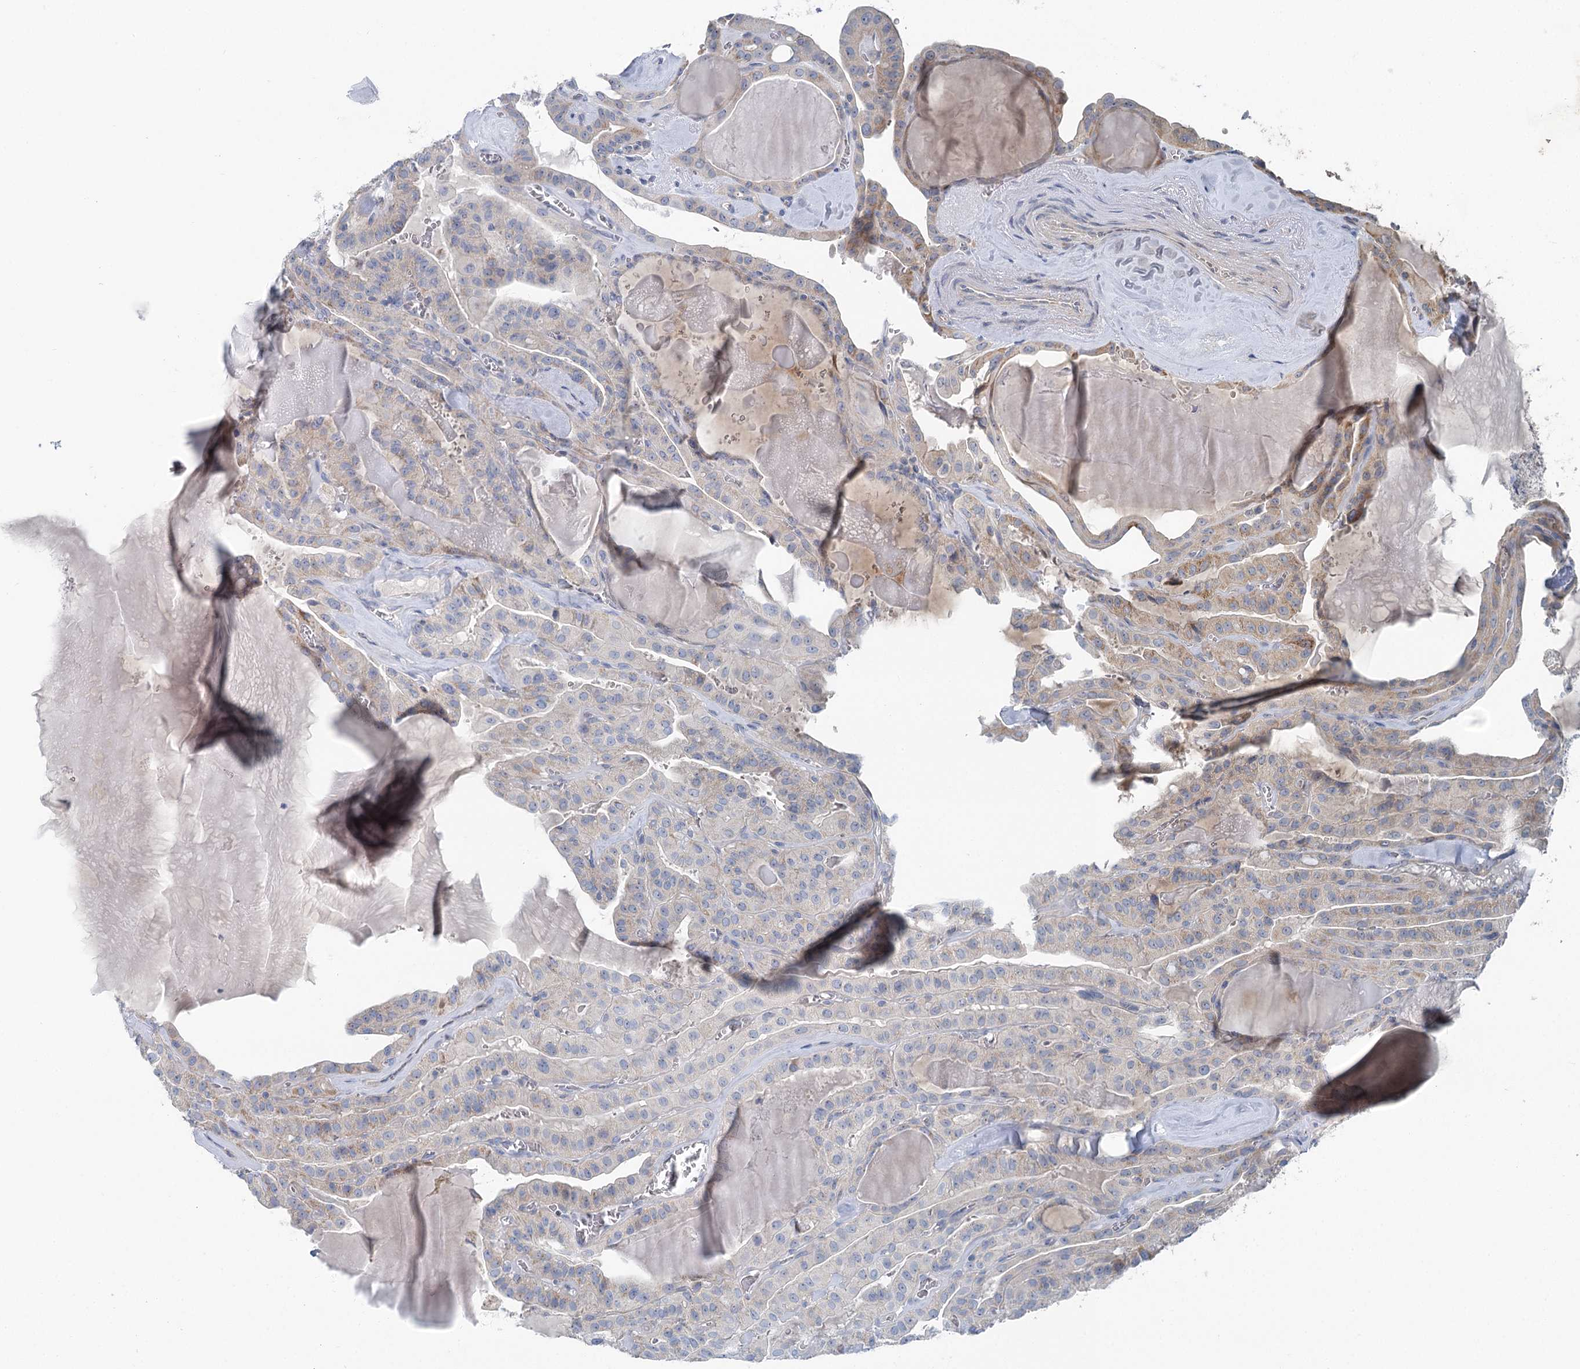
{"staining": {"intensity": "weak", "quantity": "<25%", "location": "cytoplasmic/membranous"}, "tissue": "thyroid cancer", "cell_type": "Tumor cells", "image_type": "cancer", "snomed": [{"axis": "morphology", "description": "Papillary adenocarcinoma, NOS"}, {"axis": "topography", "description": "Thyroid gland"}], "caption": "DAB (3,3'-diaminobenzidine) immunohistochemical staining of thyroid cancer shows no significant staining in tumor cells.", "gene": "MARK2", "patient": {"sex": "male", "age": 52}}